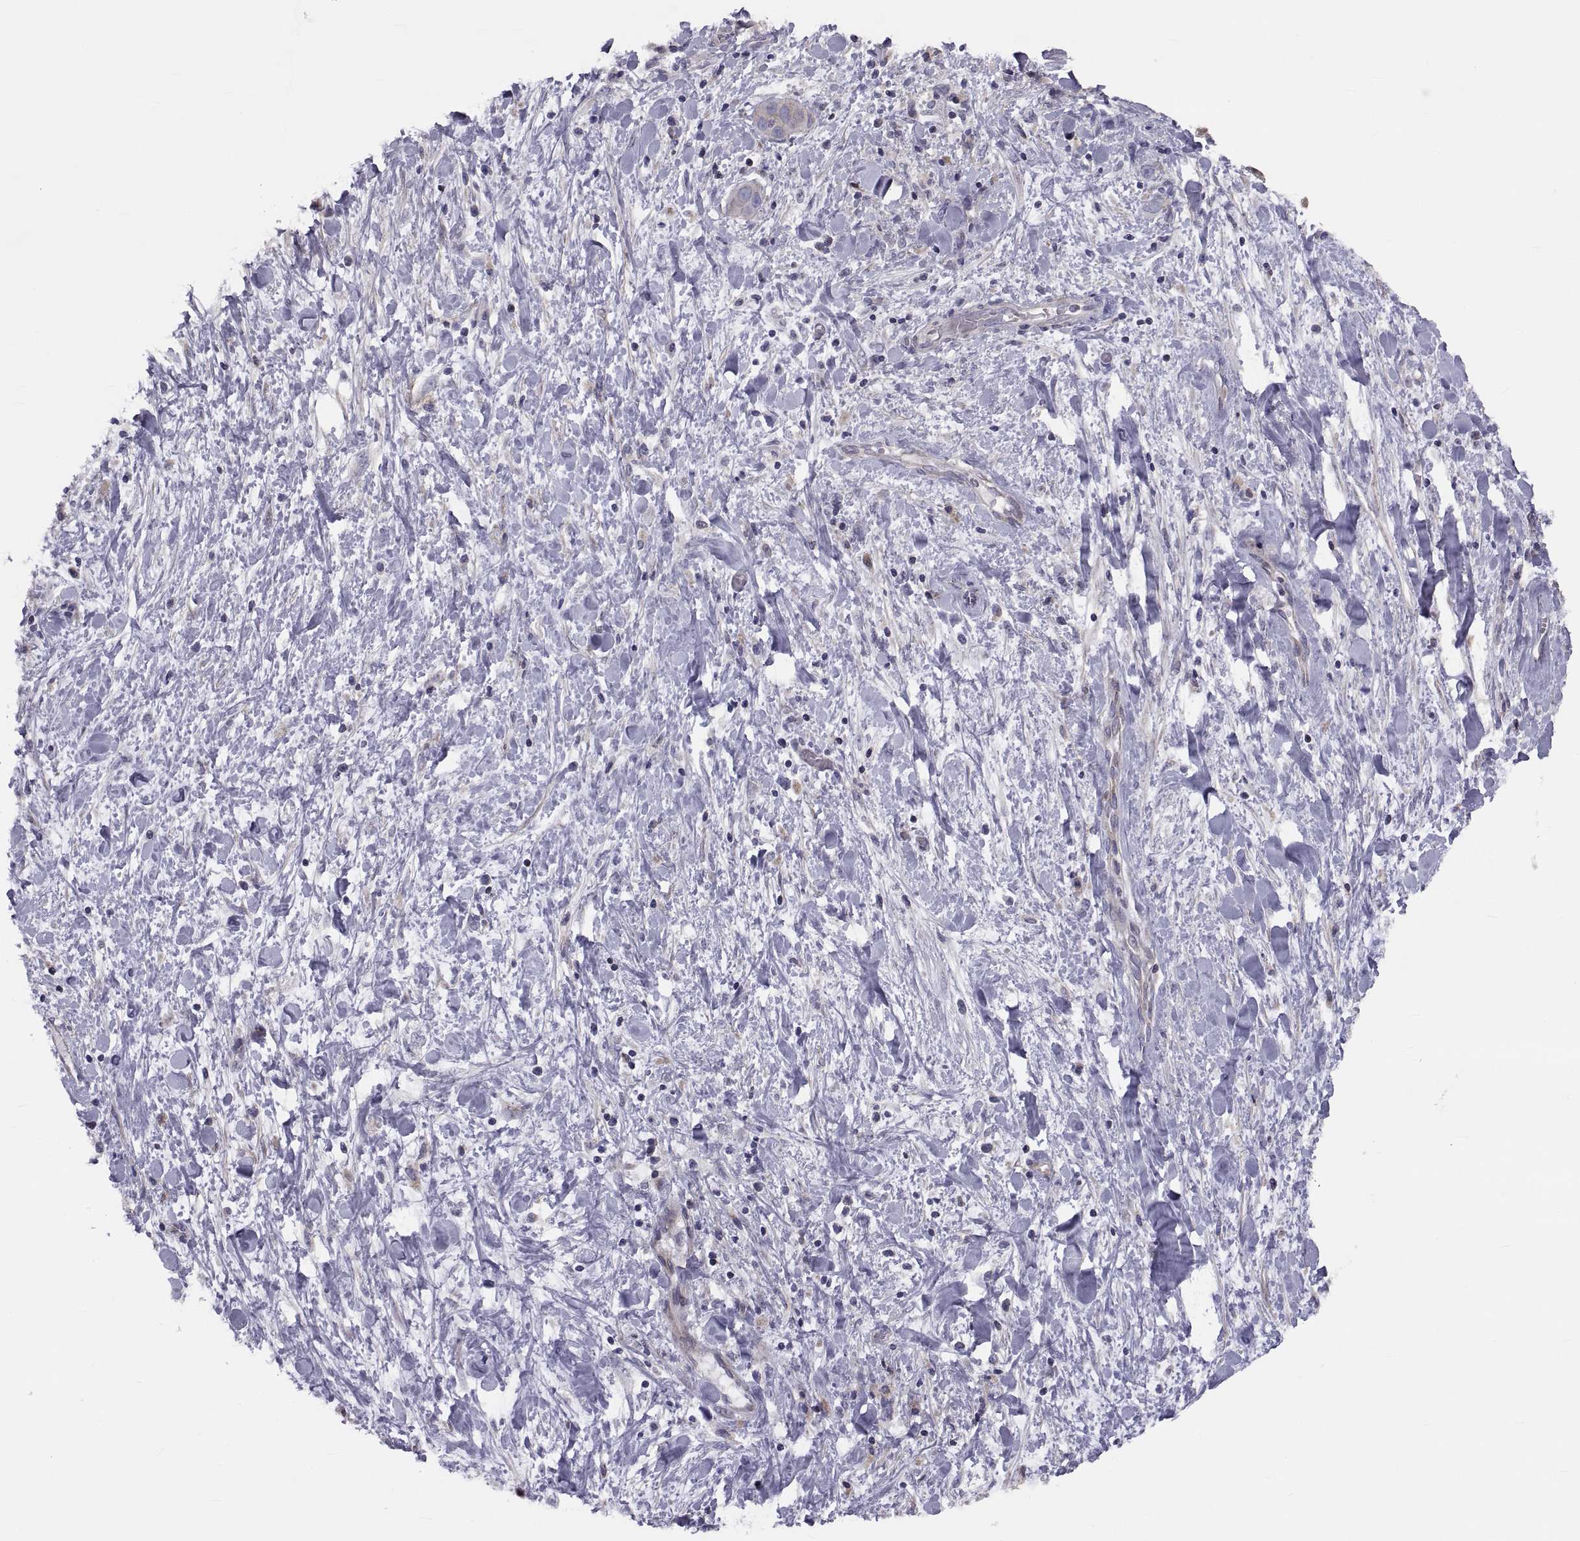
{"staining": {"intensity": "moderate", "quantity": "<25%", "location": "cytoplasmic/membranous"}, "tissue": "liver cancer", "cell_type": "Tumor cells", "image_type": "cancer", "snomed": [{"axis": "morphology", "description": "Cholangiocarcinoma"}, {"axis": "topography", "description": "Liver"}], "caption": "Brown immunohistochemical staining in human liver cancer reveals moderate cytoplasmic/membranous expression in about <25% of tumor cells. Nuclei are stained in blue.", "gene": "ANO1", "patient": {"sex": "female", "age": 52}}